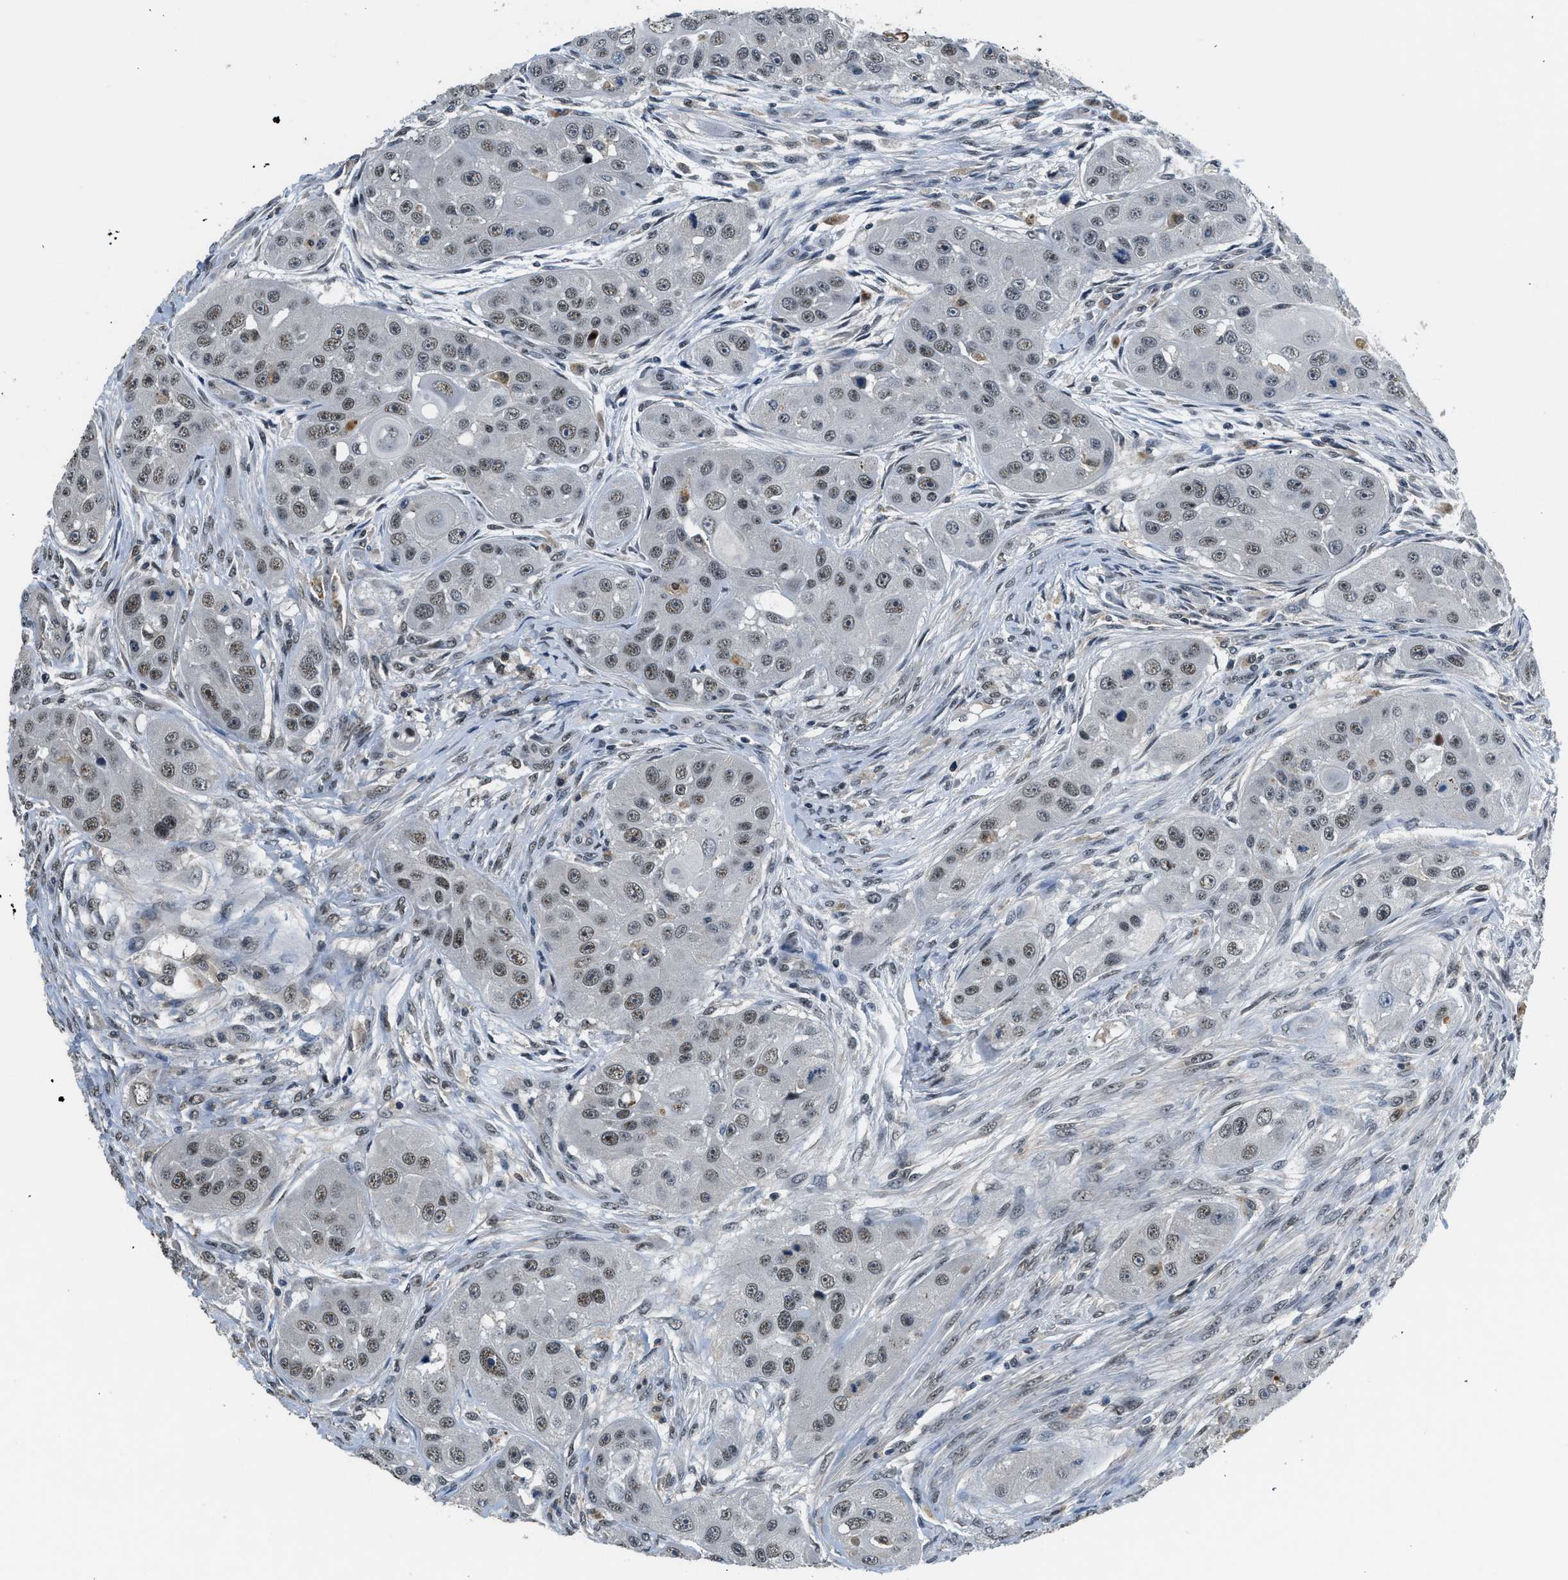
{"staining": {"intensity": "weak", "quantity": "25%-75%", "location": "nuclear"}, "tissue": "head and neck cancer", "cell_type": "Tumor cells", "image_type": "cancer", "snomed": [{"axis": "morphology", "description": "Normal tissue, NOS"}, {"axis": "morphology", "description": "Squamous cell carcinoma, NOS"}, {"axis": "topography", "description": "Skeletal muscle"}, {"axis": "topography", "description": "Head-Neck"}], "caption": "This image shows immunohistochemistry (IHC) staining of squamous cell carcinoma (head and neck), with low weak nuclear positivity in approximately 25%-75% of tumor cells.", "gene": "SLC15A4", "patient": {"sex": "male", "age": 51}}